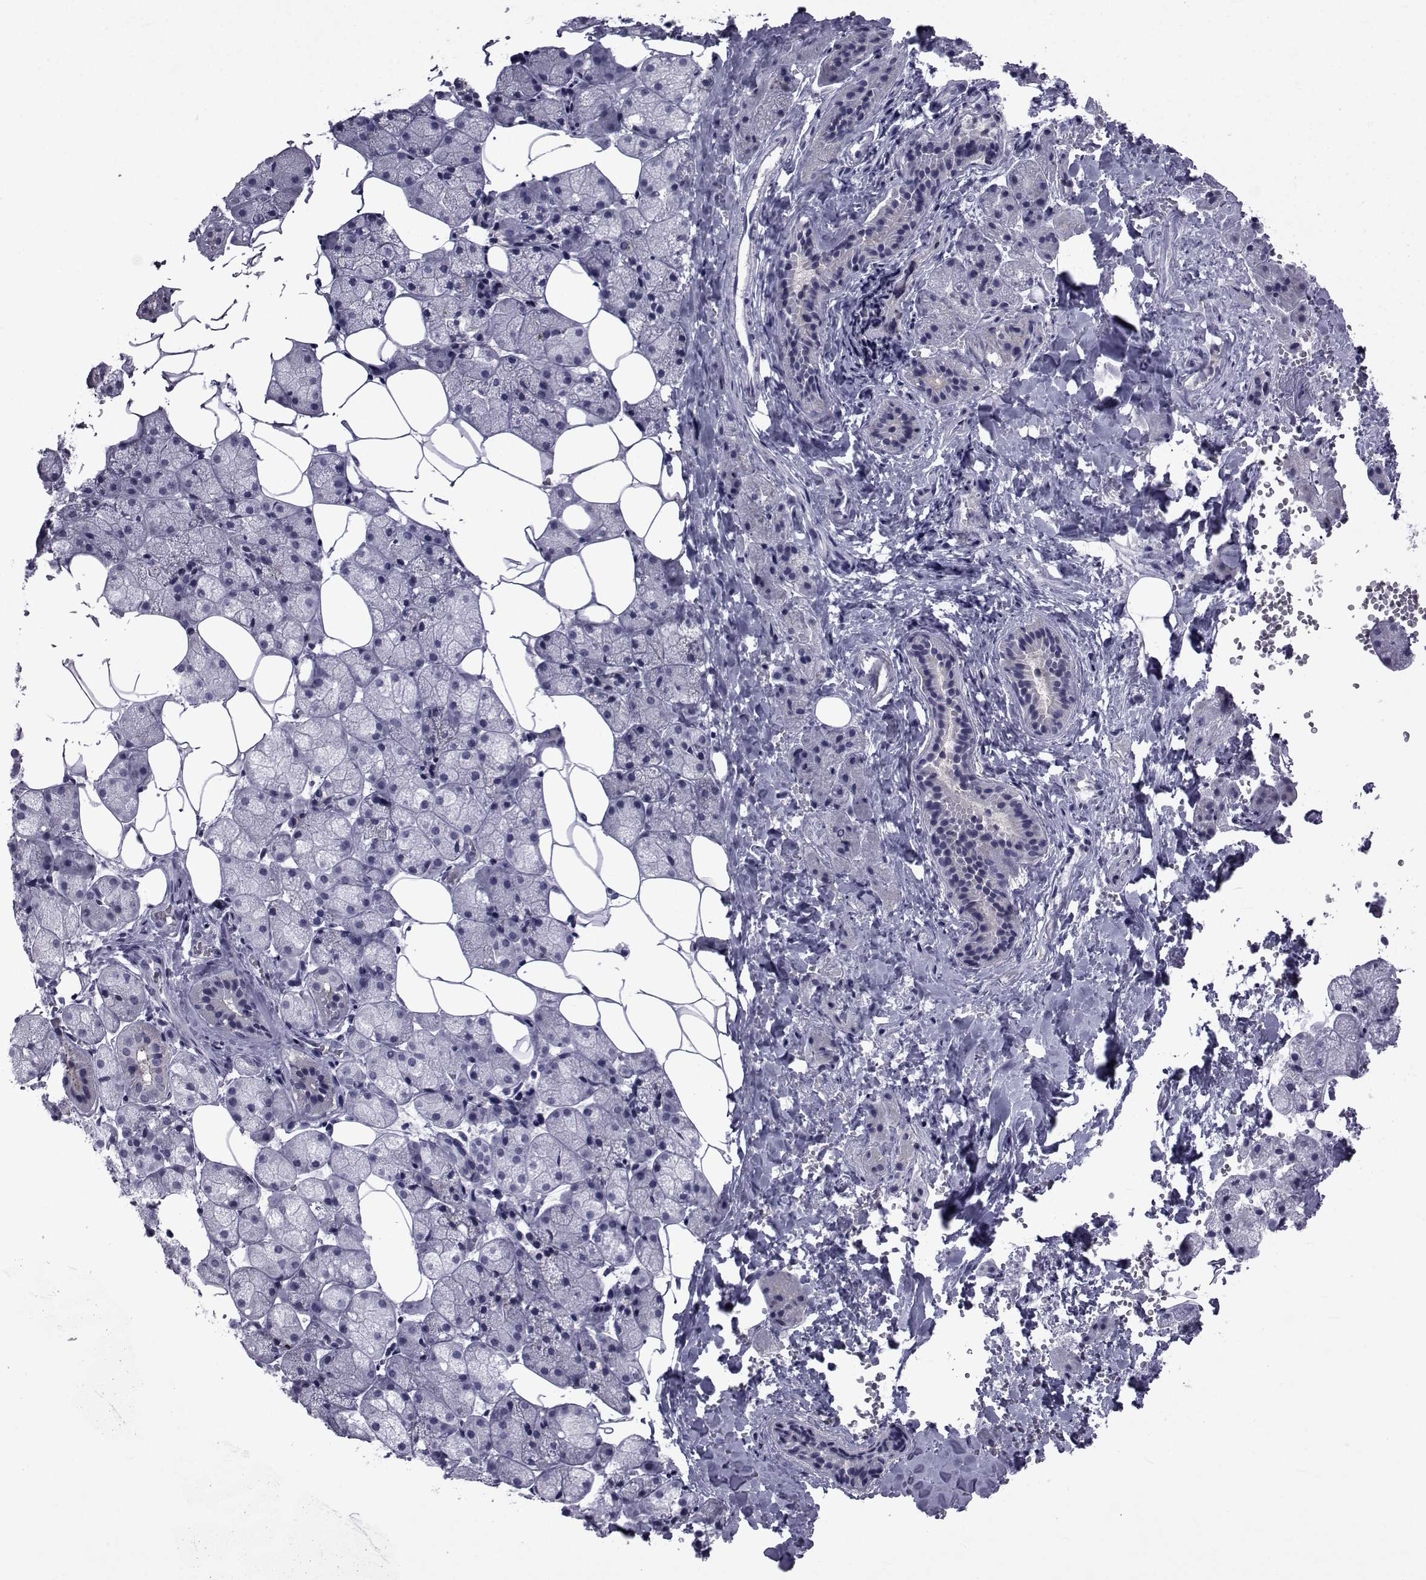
{"staining": {"intensity": "negative", "quantity": "none", "location": "none"}, "tissue": "salivary gland", "cell_type": "Glandular cells", "image_type": "normal", "snomed": [{"axis": "morphology", "description": "Normal tissue, NOS"}, {"axis": "topography", "description": "Salivary gland"}], "caption": "A micrograph of human salivary gland is negative for staining in glandular cells. (DAB (3,3'-diaminobenzidine) IHC, high magnification).", "gene": "PDE6G", "patient": {"sex": "male", "age": 38}}